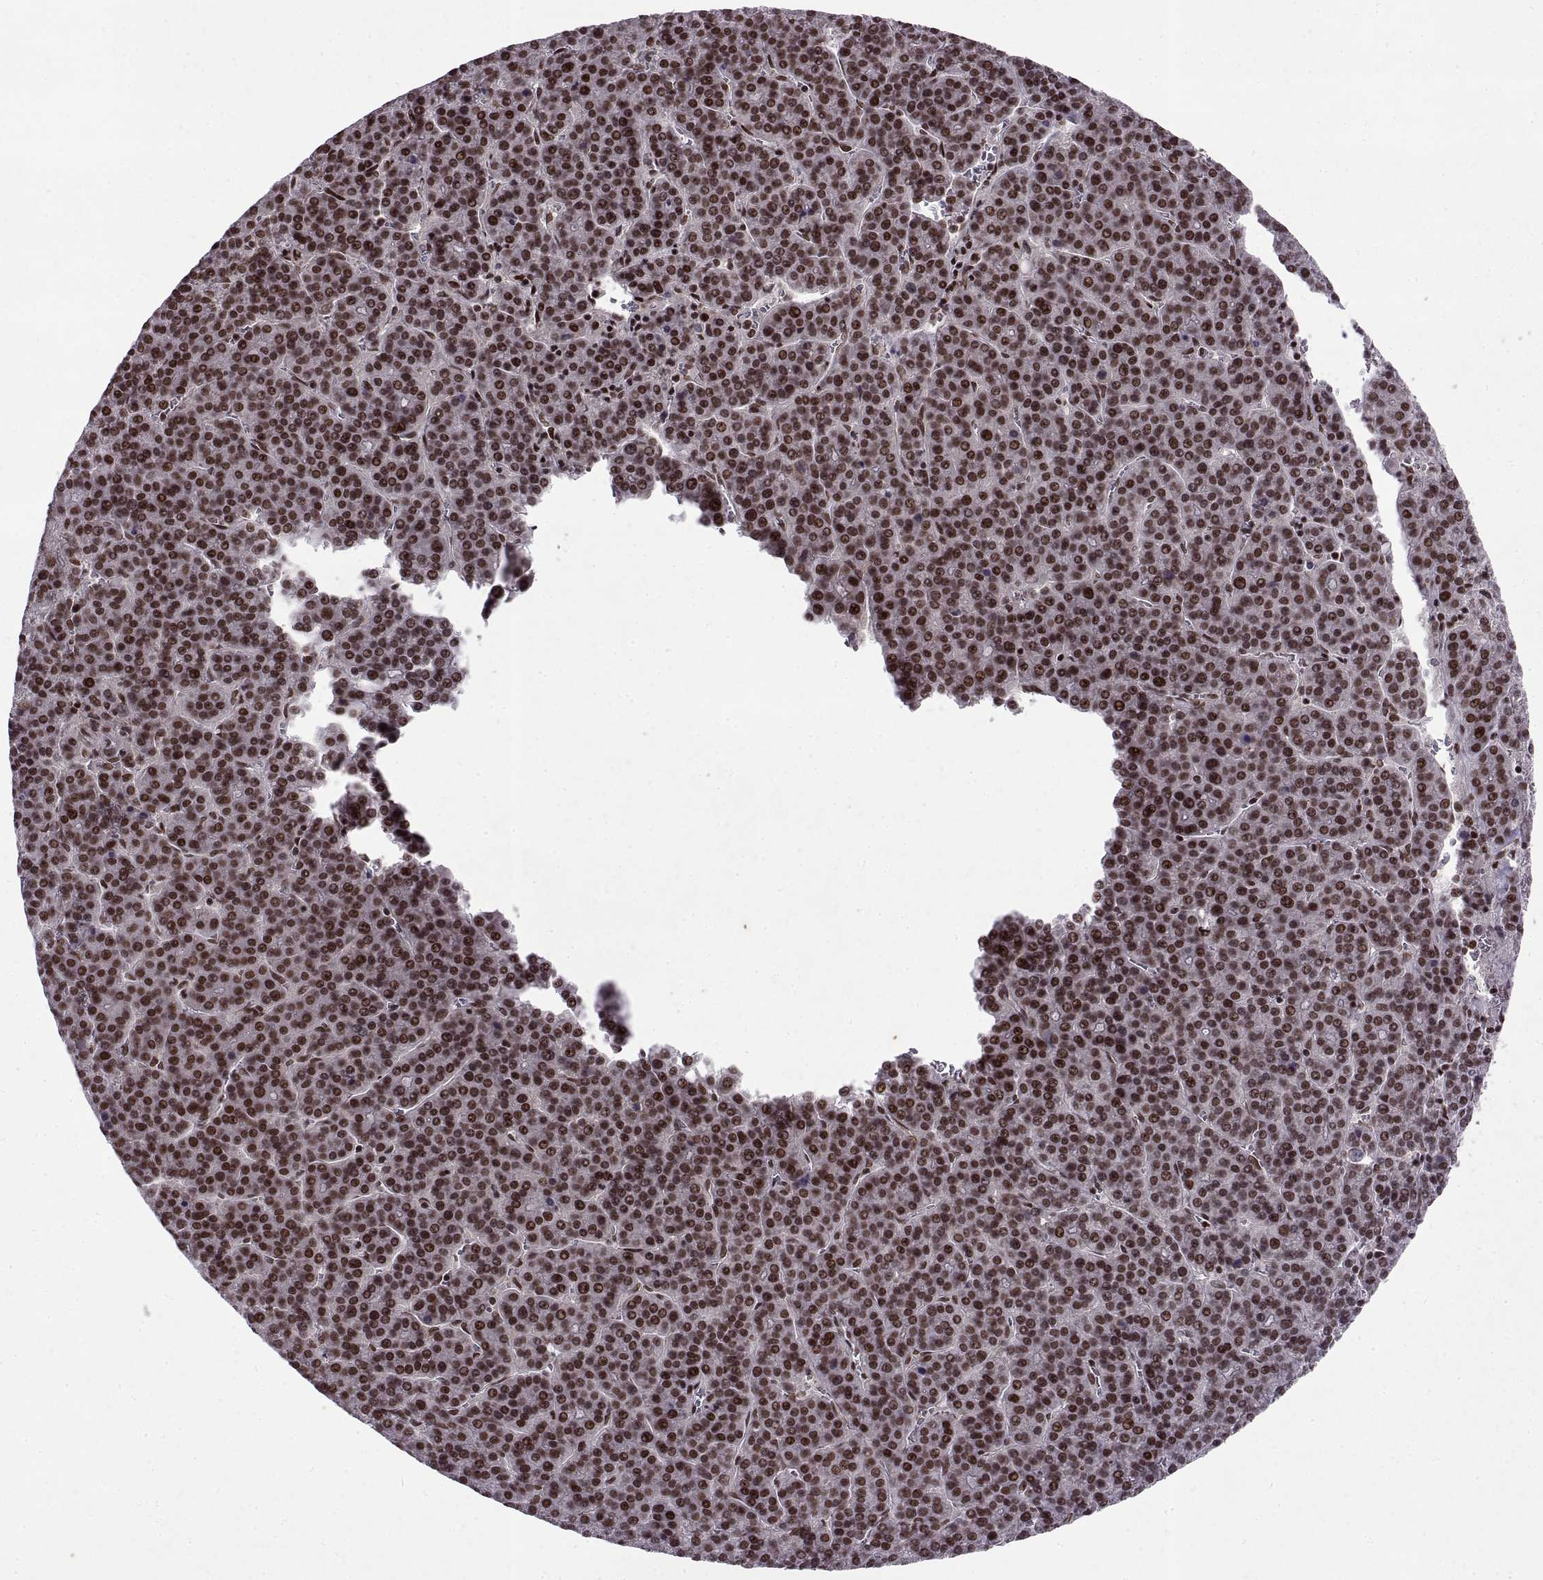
{"staining": {"intensity": "strong", "quantity": ">75%", "location": "nuclear"}, "tissue": "liver cancer", "cell_type": "Tumor cells", "image_type": "cancer", "snomed": [{"axis": "morphology", "description": "Carcinoma, Hepatocellular, NOS"}, {"axis": "topography", "description": "Liver"}], "caption": "High-power microscopy captured an immunohistochemistry (IHC) image of liver cancer, revealing strong nuclear expression in approximately >75% of tumor cells.", "gene": "MT1E", "patient": {"sex": "female", "age": 58}}